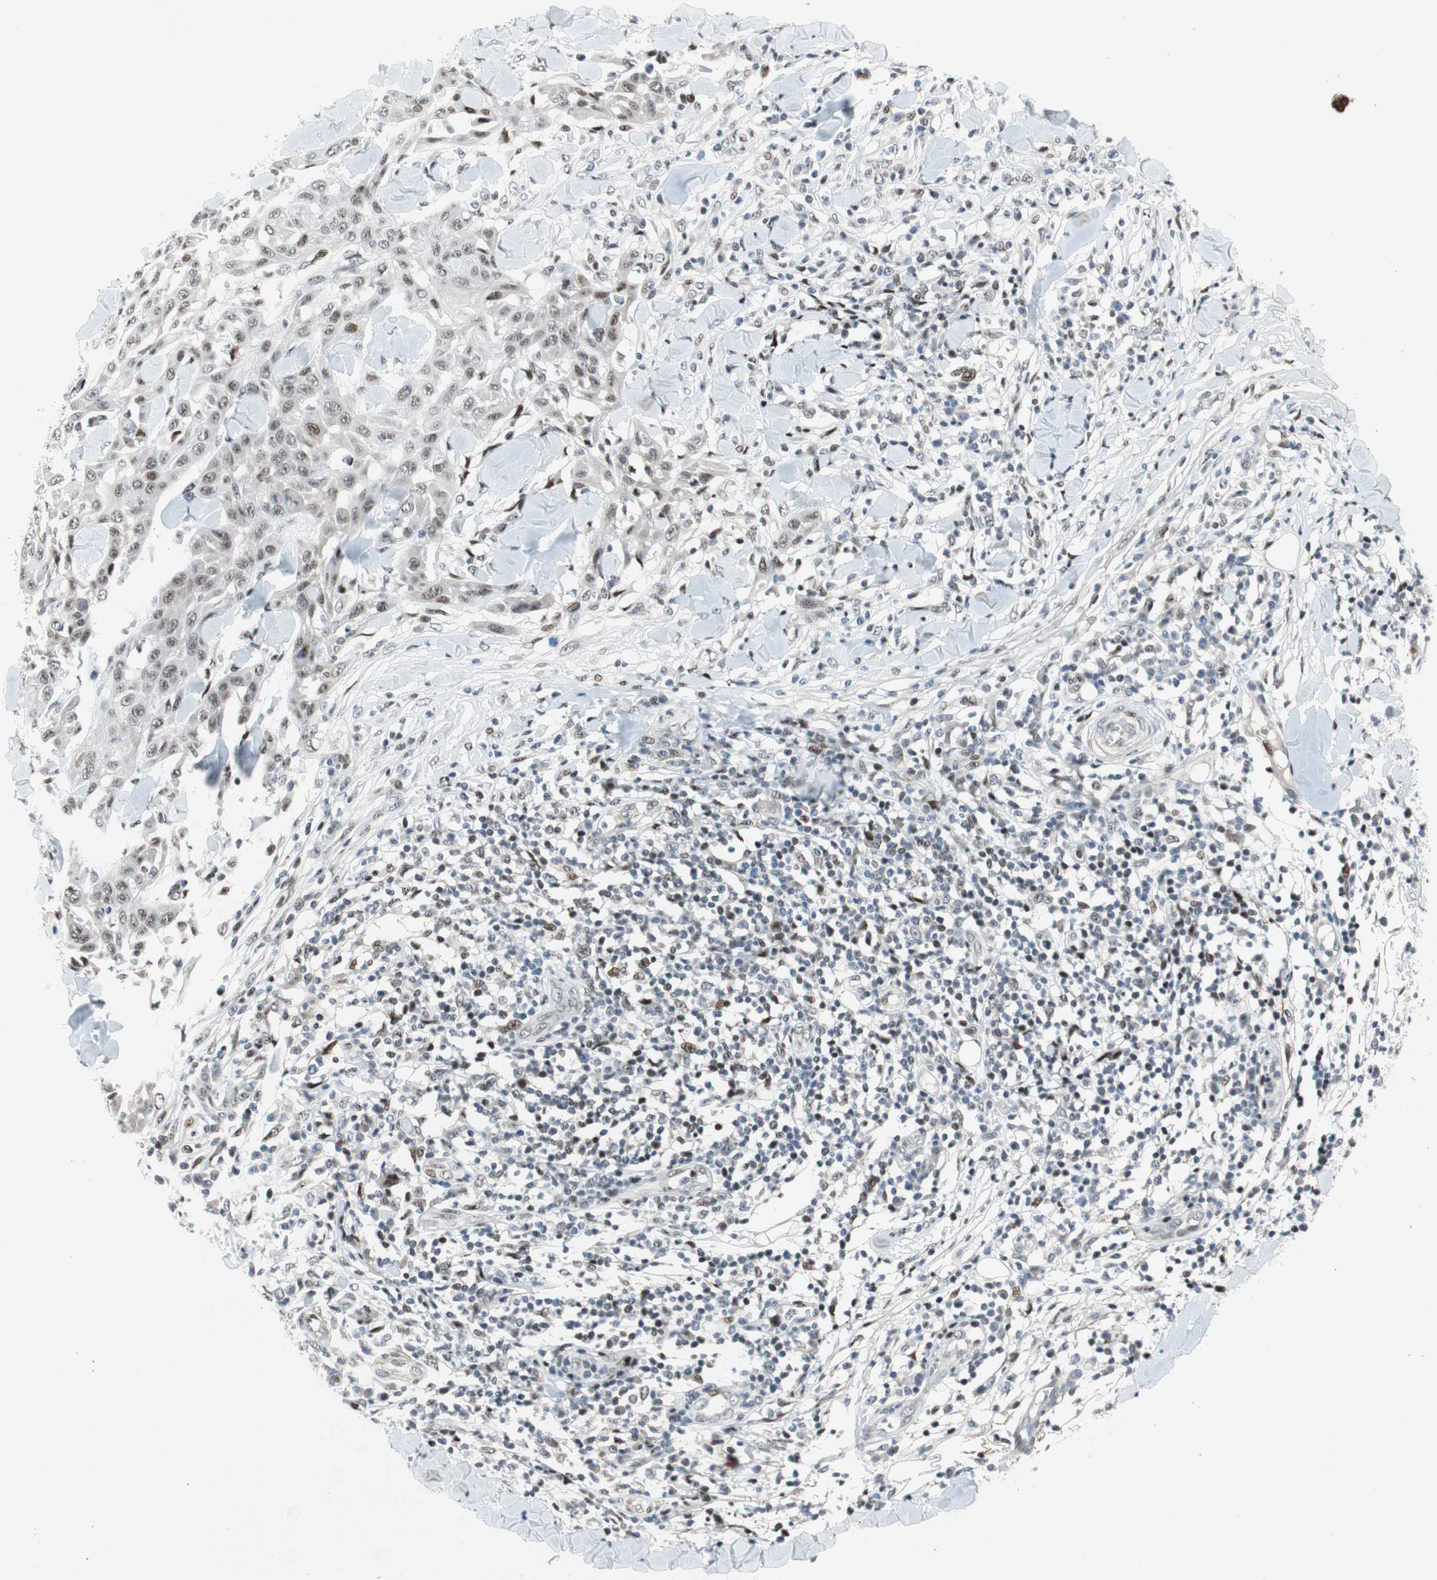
{"staining": {"intensity": "moderate", "quantity": "<25%", "location": "nuclear"}, "tissue": "skin cancer", "cell_type": "Tumor cells", "image_type": "cancer", "snomed": [{"axis": "morphology", "description": "Squamous cell carcinoma, NOS"}, {"axis": "topography", "description": "Skin"}], "caption": "The immunohistochemical stain shows moderate nuclear staining in tumor cells of skin squamous cell carcinoma tissue. The protein of interest is shown in brown color, while the nuclei are stained blue.", "gene": "FBXO44", "patient": {"sex": "male", "age": 24}}